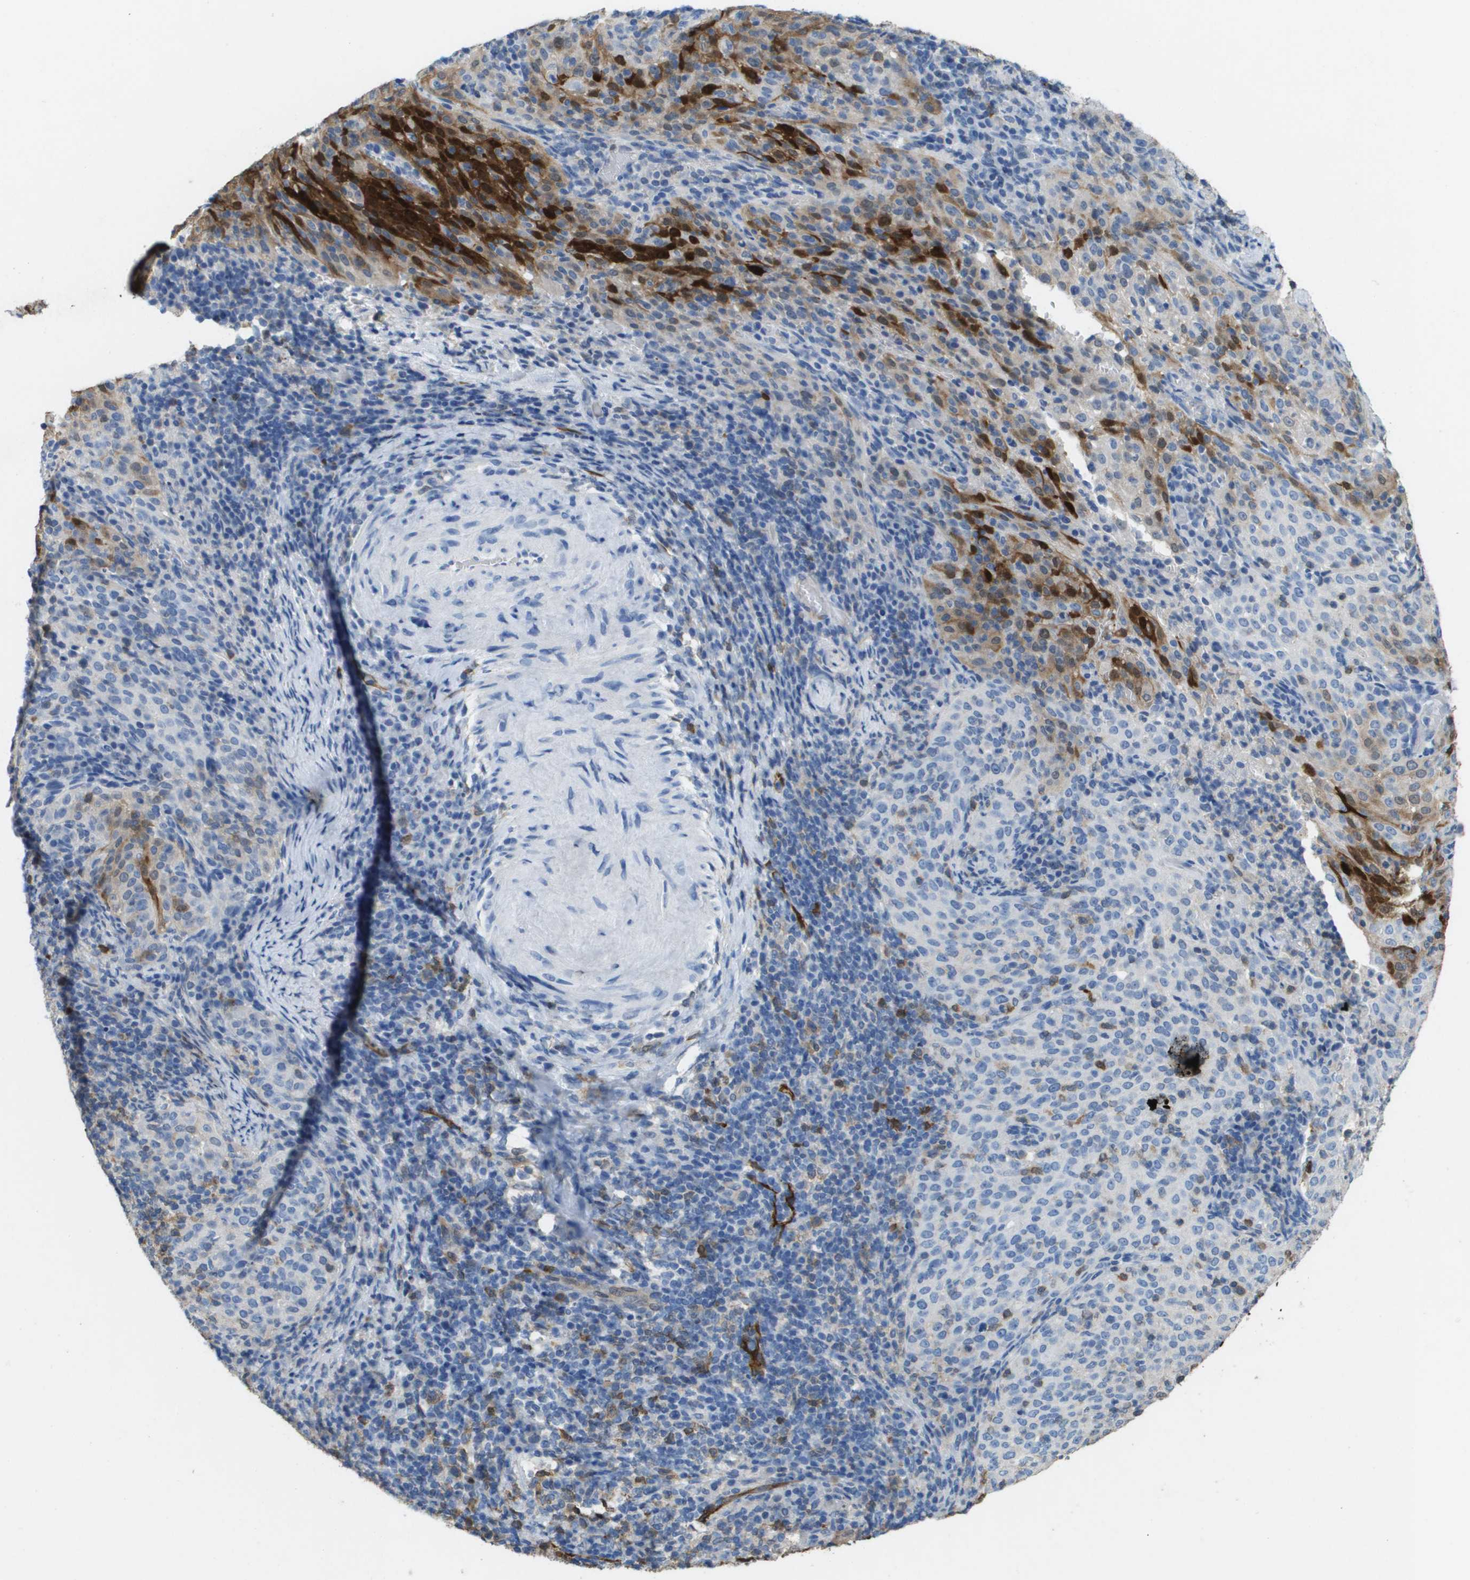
{"staining": {"intensity": "strong", "quantity": "25%-75%", "location": "cytoplasmic/membranous"}, "tissue": "cervical cancer", "cell_type": "Tumor cells", "image_type": "cancer", "snomed": [{"axis": "morphology", "description": "Squamous cell carcinoma, NOS"}, {"axis": "topography", "description": "Cervix"}], "caption": "Cervical cancer was stained to show a protein in brown. There is high levels of strong cytoplasmic/membranous staining in approximately 25%-75% of tumor cells.", "gene": "FABP5", "patient": {"sex": "female", "age": 51}}